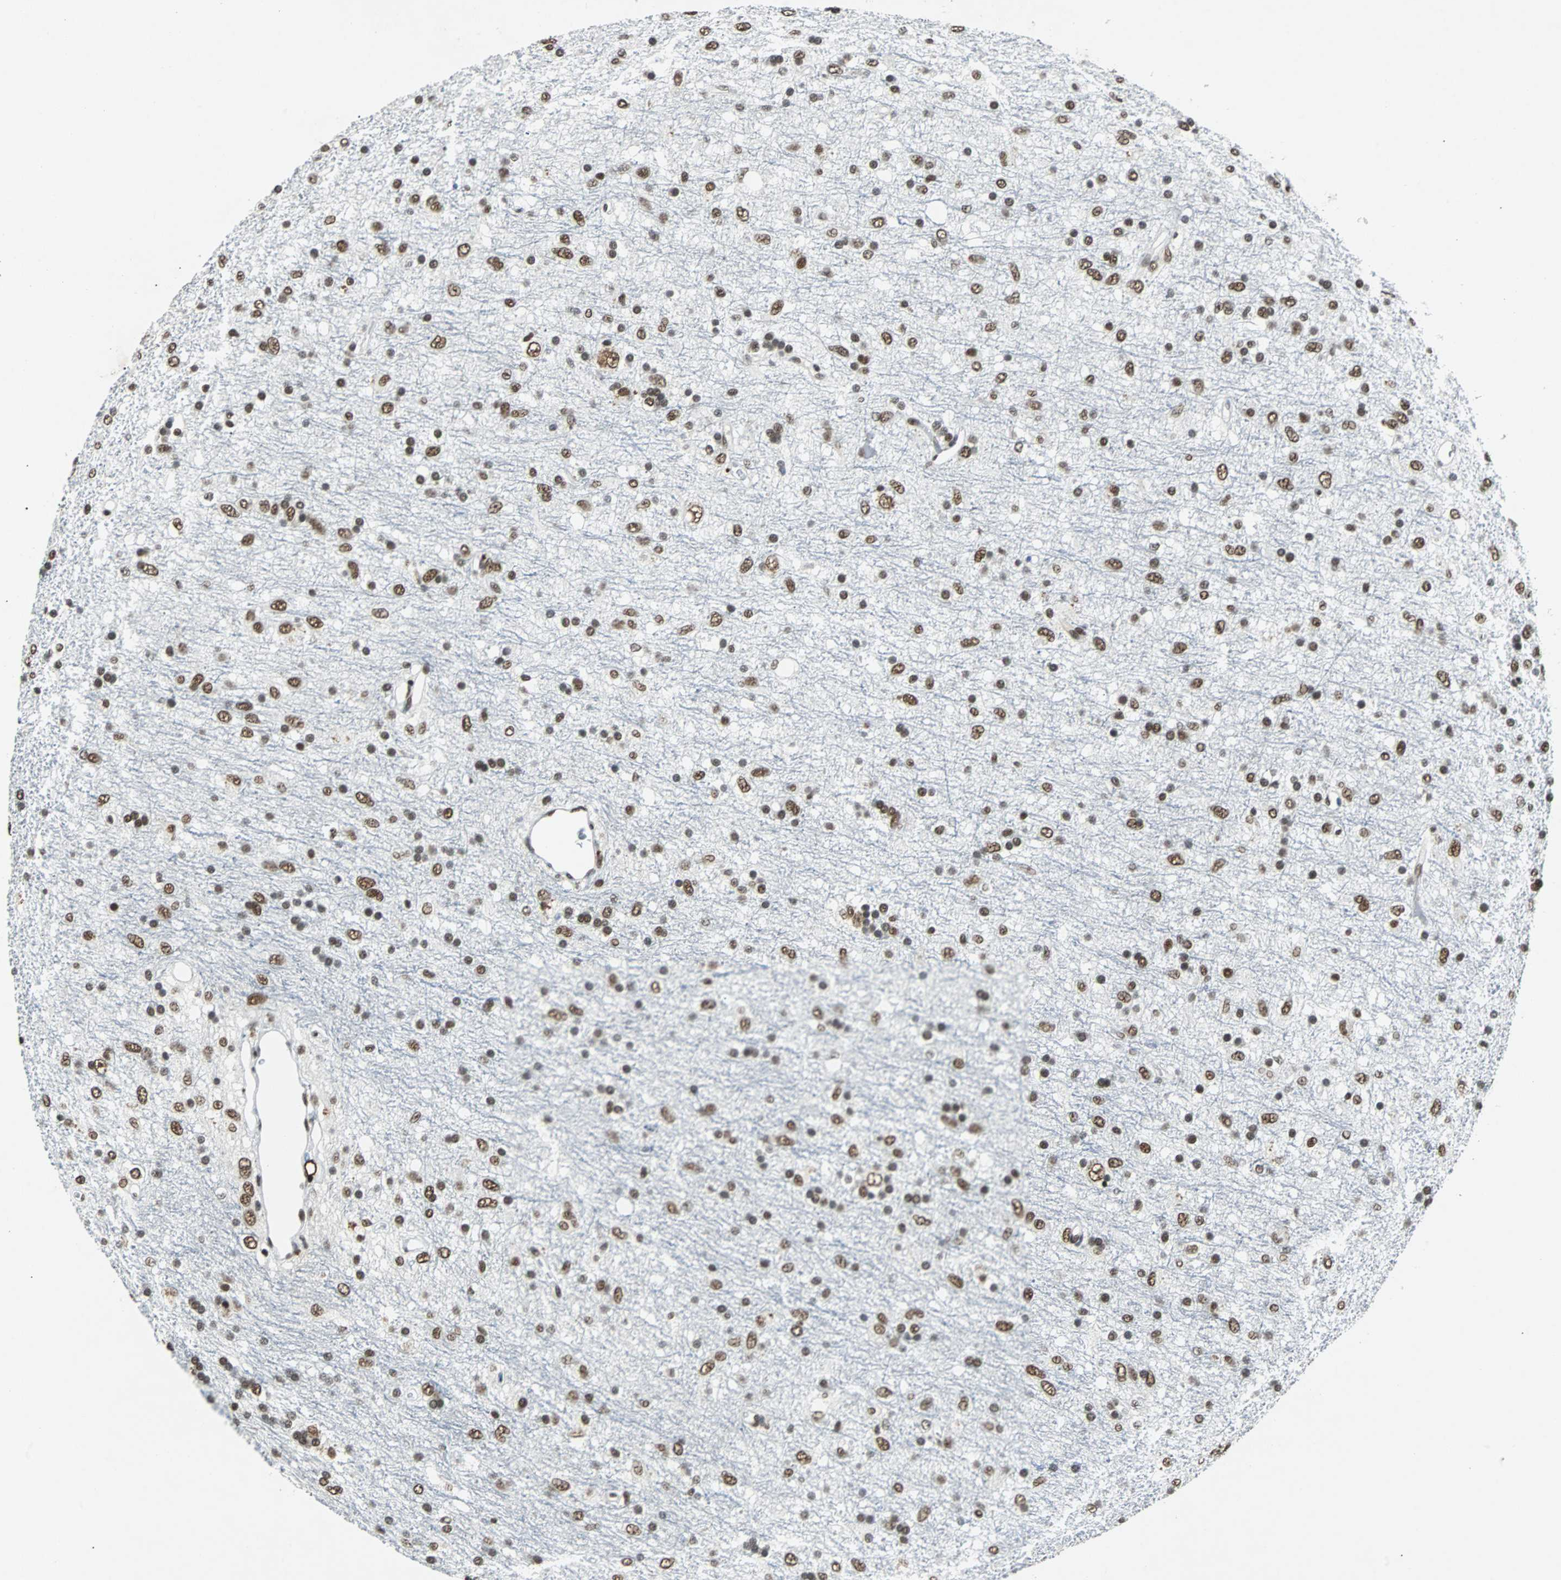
{"staining": {"intensity": "strong", "quantity": ">75%", "location": "nuclear"}, "tissue": "glioma", "cell_type": "Tumor cells", "image_type": "cancer", "snomed": [{"axis": "morphology", "description": "Glioma, malignant, Low grade"}, {"axis": "topography", "description": "Brain"}], "caption": "Glioma tissue demonstrates strong nuclear positivity in approximately >75% of tumor cells, visualized by immunohistochemistry. The staining was performed using DAB (3,3'-diaminobenzidine), with brown indicating positive protein expression. Nuclei are stained blue with hematoxylin.", "gene": "GATAD2A", "patient": {"sex": "male", "age": 77}}